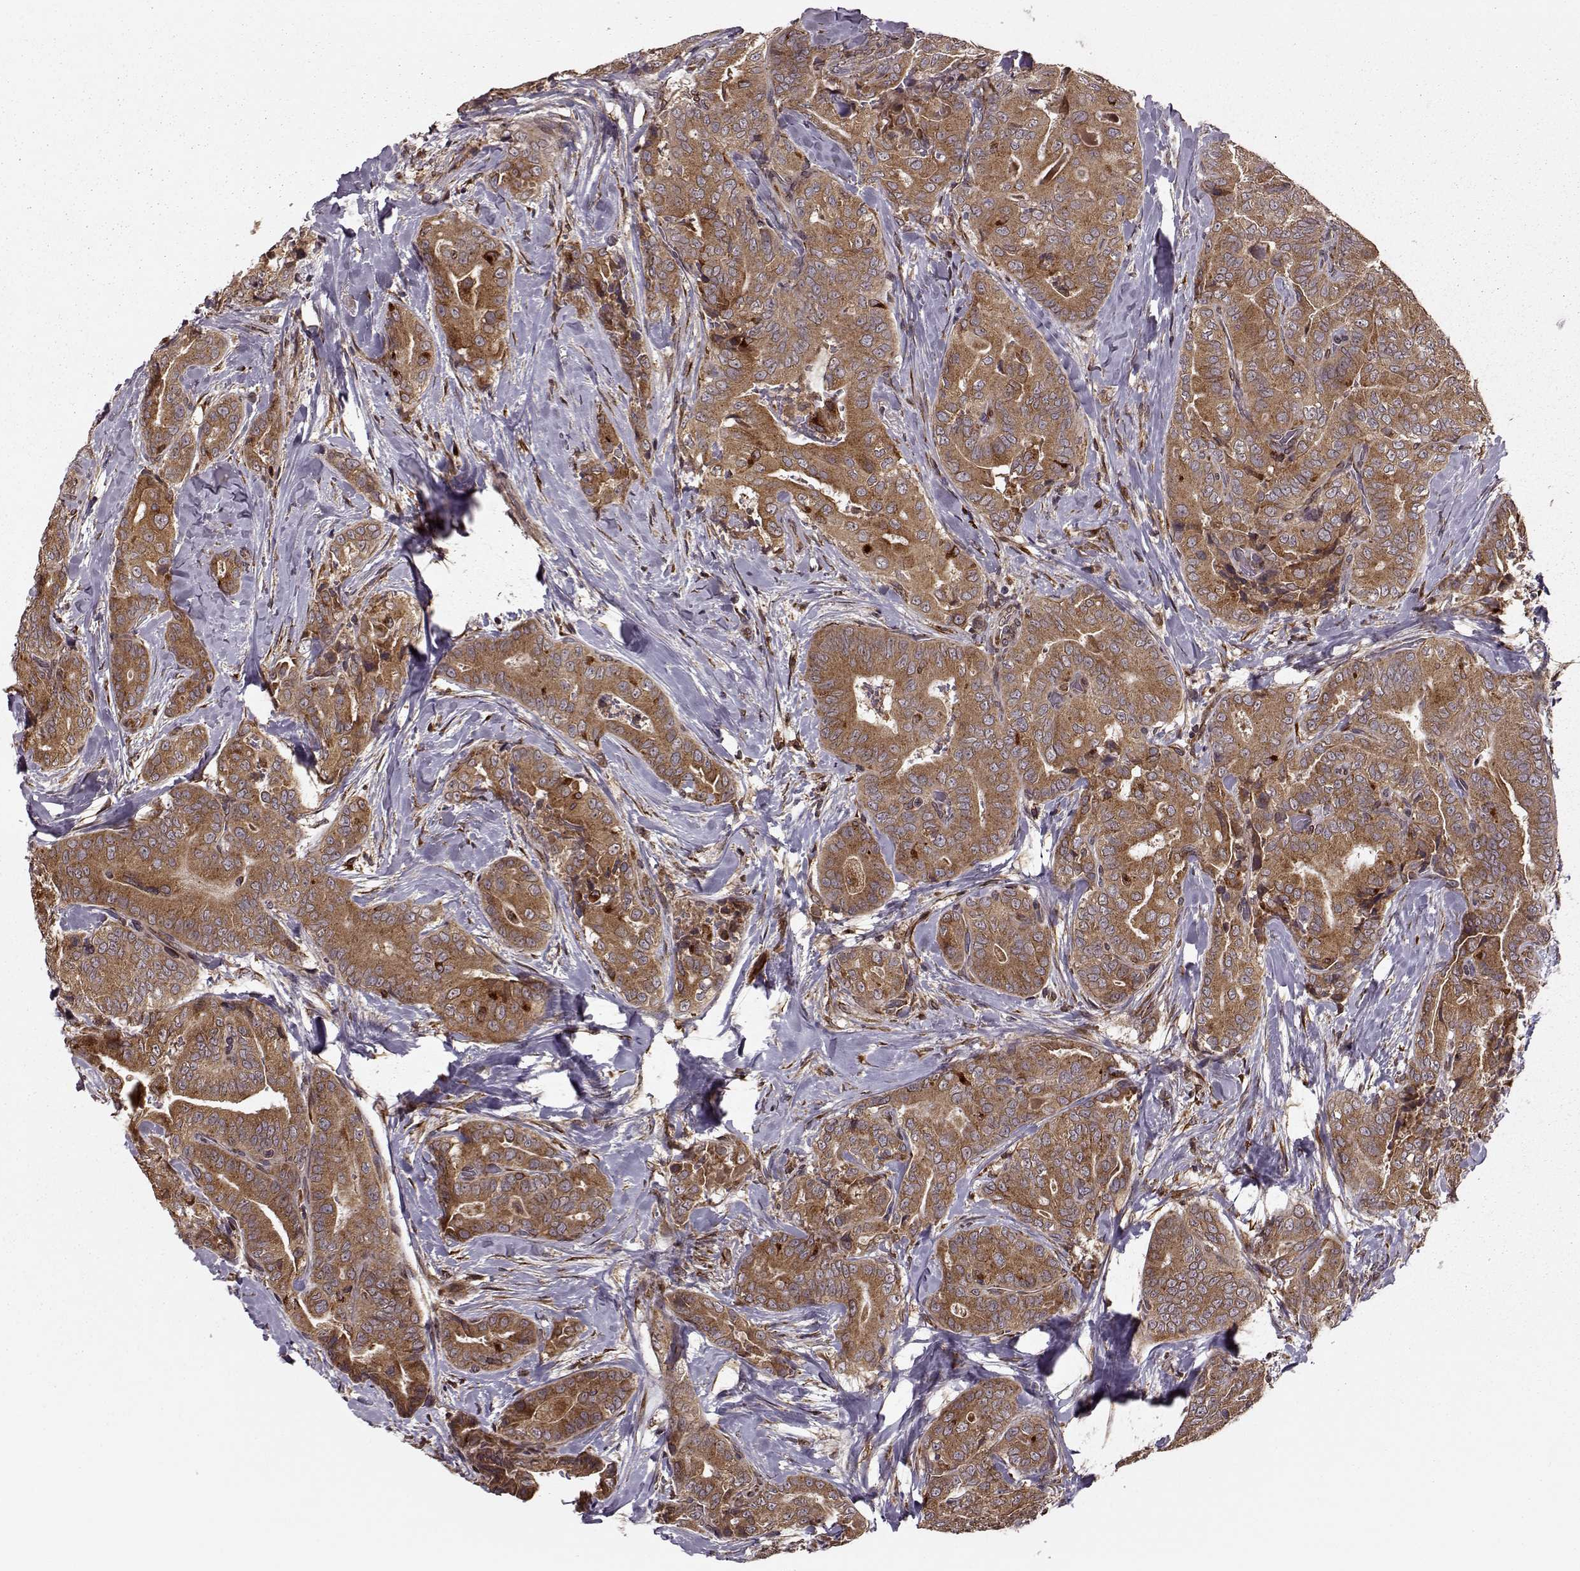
{"staining": {"intensity": "moderate", "quantity": ">75%", "location": "cytoplasmic/membranous"}, "tissue": "thyroid cancer", "cell_type": "Tumor cells", "image_type": "cancer", "snomed": [{"axis": "morphology", "description": "Papillary adenocarcinoma, NOS"}, {"axis": "topography", "description": "Thyroid gland"}], "caption": "The histopathology image displays a brown stain indicating the presence of a protein in the cytoplasmic/membranous of tumor cells in thyroid cancer (papillary adenocarcinoma).", "gene": "YIPF5", "patient": {"sex": "male", "age": 61}}